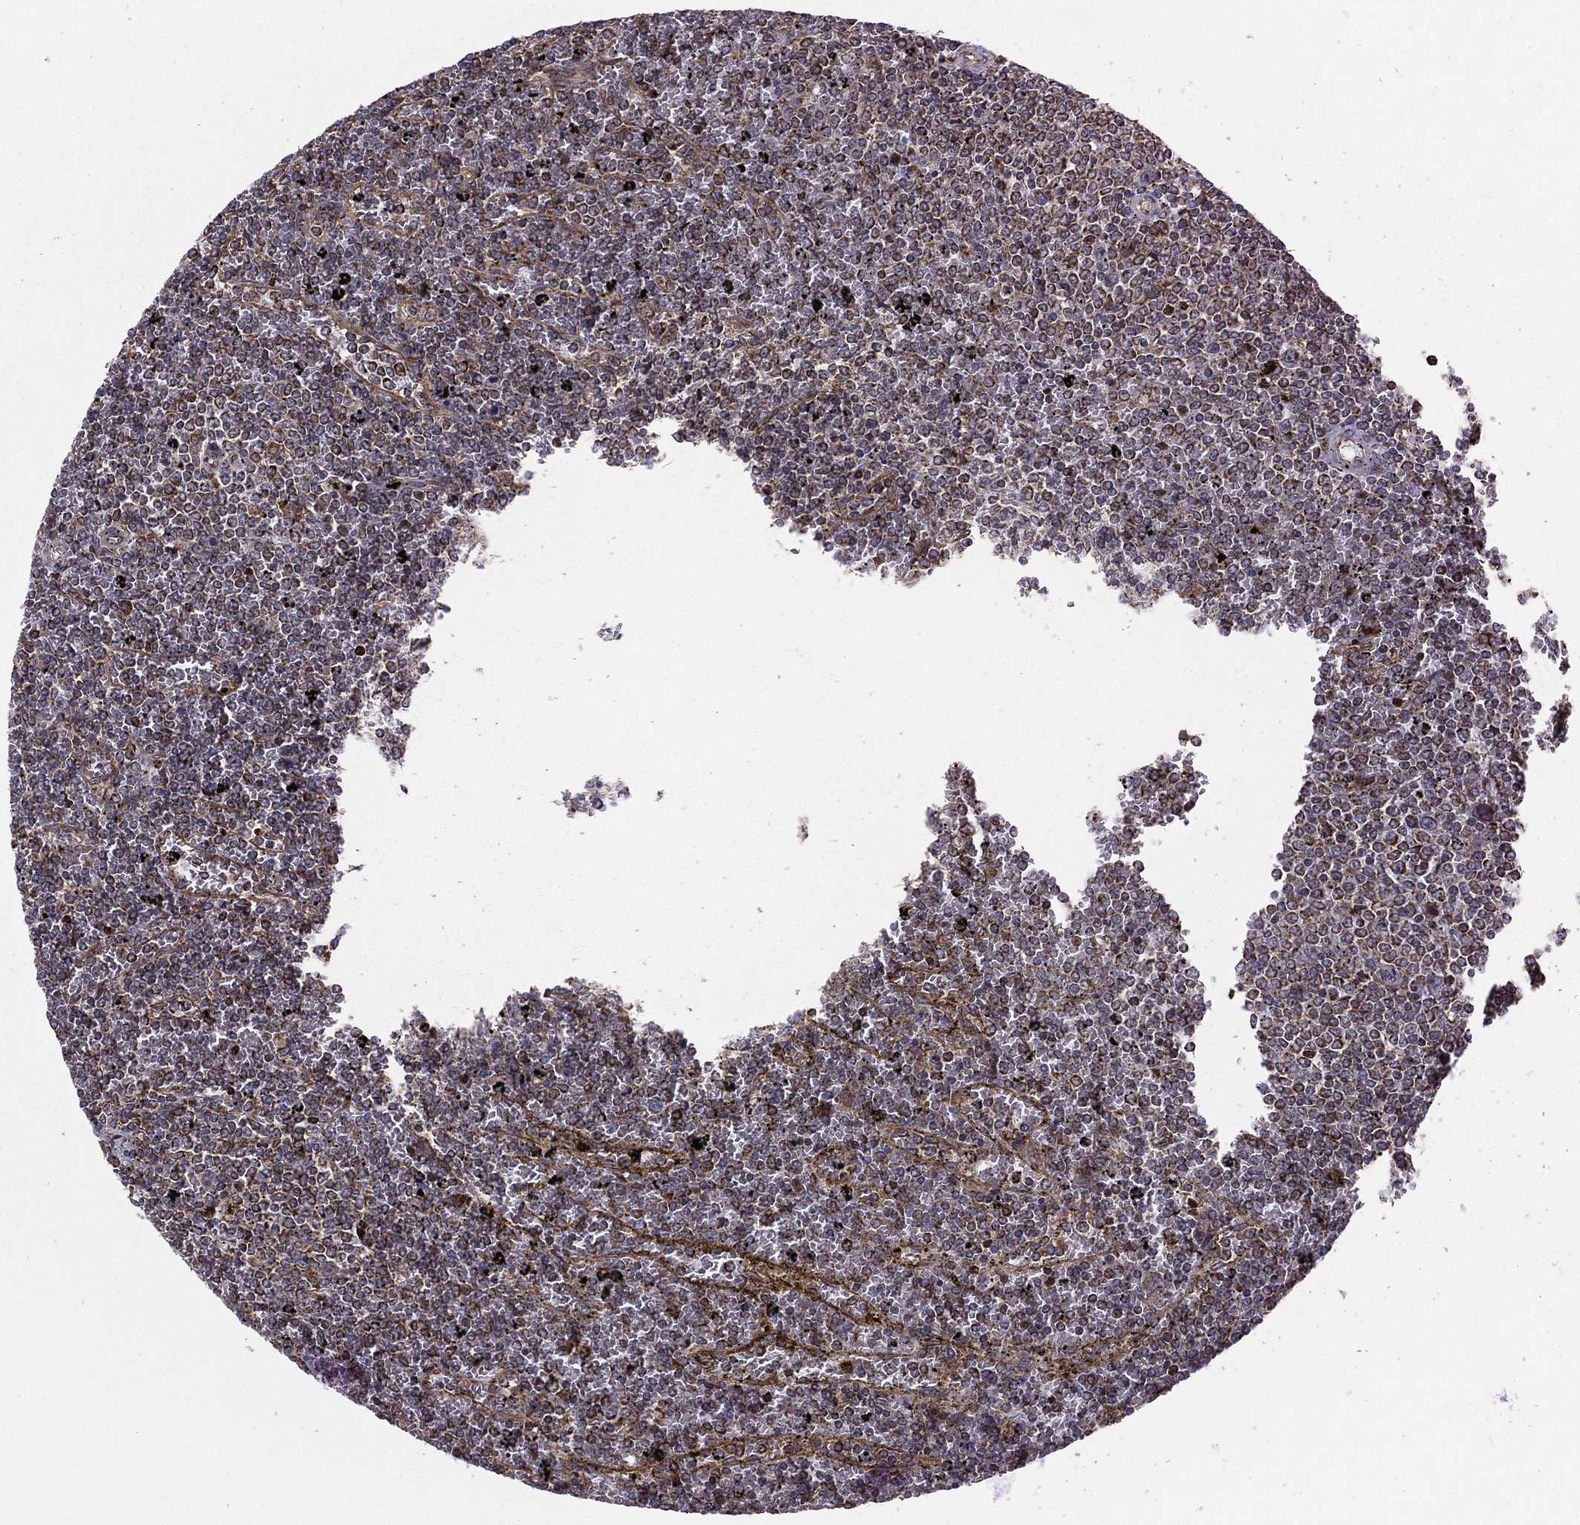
{"staining": {"intensity": "moderate", "quantity": "25%-75%", "location": "cytoplasmic/membranous"}, "tissue": "lymphoma", "cell_type": "Tumor cells", "image_type": "cancer", "snomed": [{"axis": "morphology", "description": "Malignant lymphoma, non-Hodgkin's type, Low grade"}, {"axis": "topography", "description": "Spleen"}], "caption": "Immunohistochemical staining of low-grade malignant lymphoma, non-Hodgkin's type displays moderate cytoplasmic/membranous protein expression in about 25%-75% of tumor cells. (DAB (3,3'-diaminobenzidine) IHC with brightfield microscopy, high magnification).", "gene": "MT-CYB", "patient": {"sex": "female", "age": 77}}